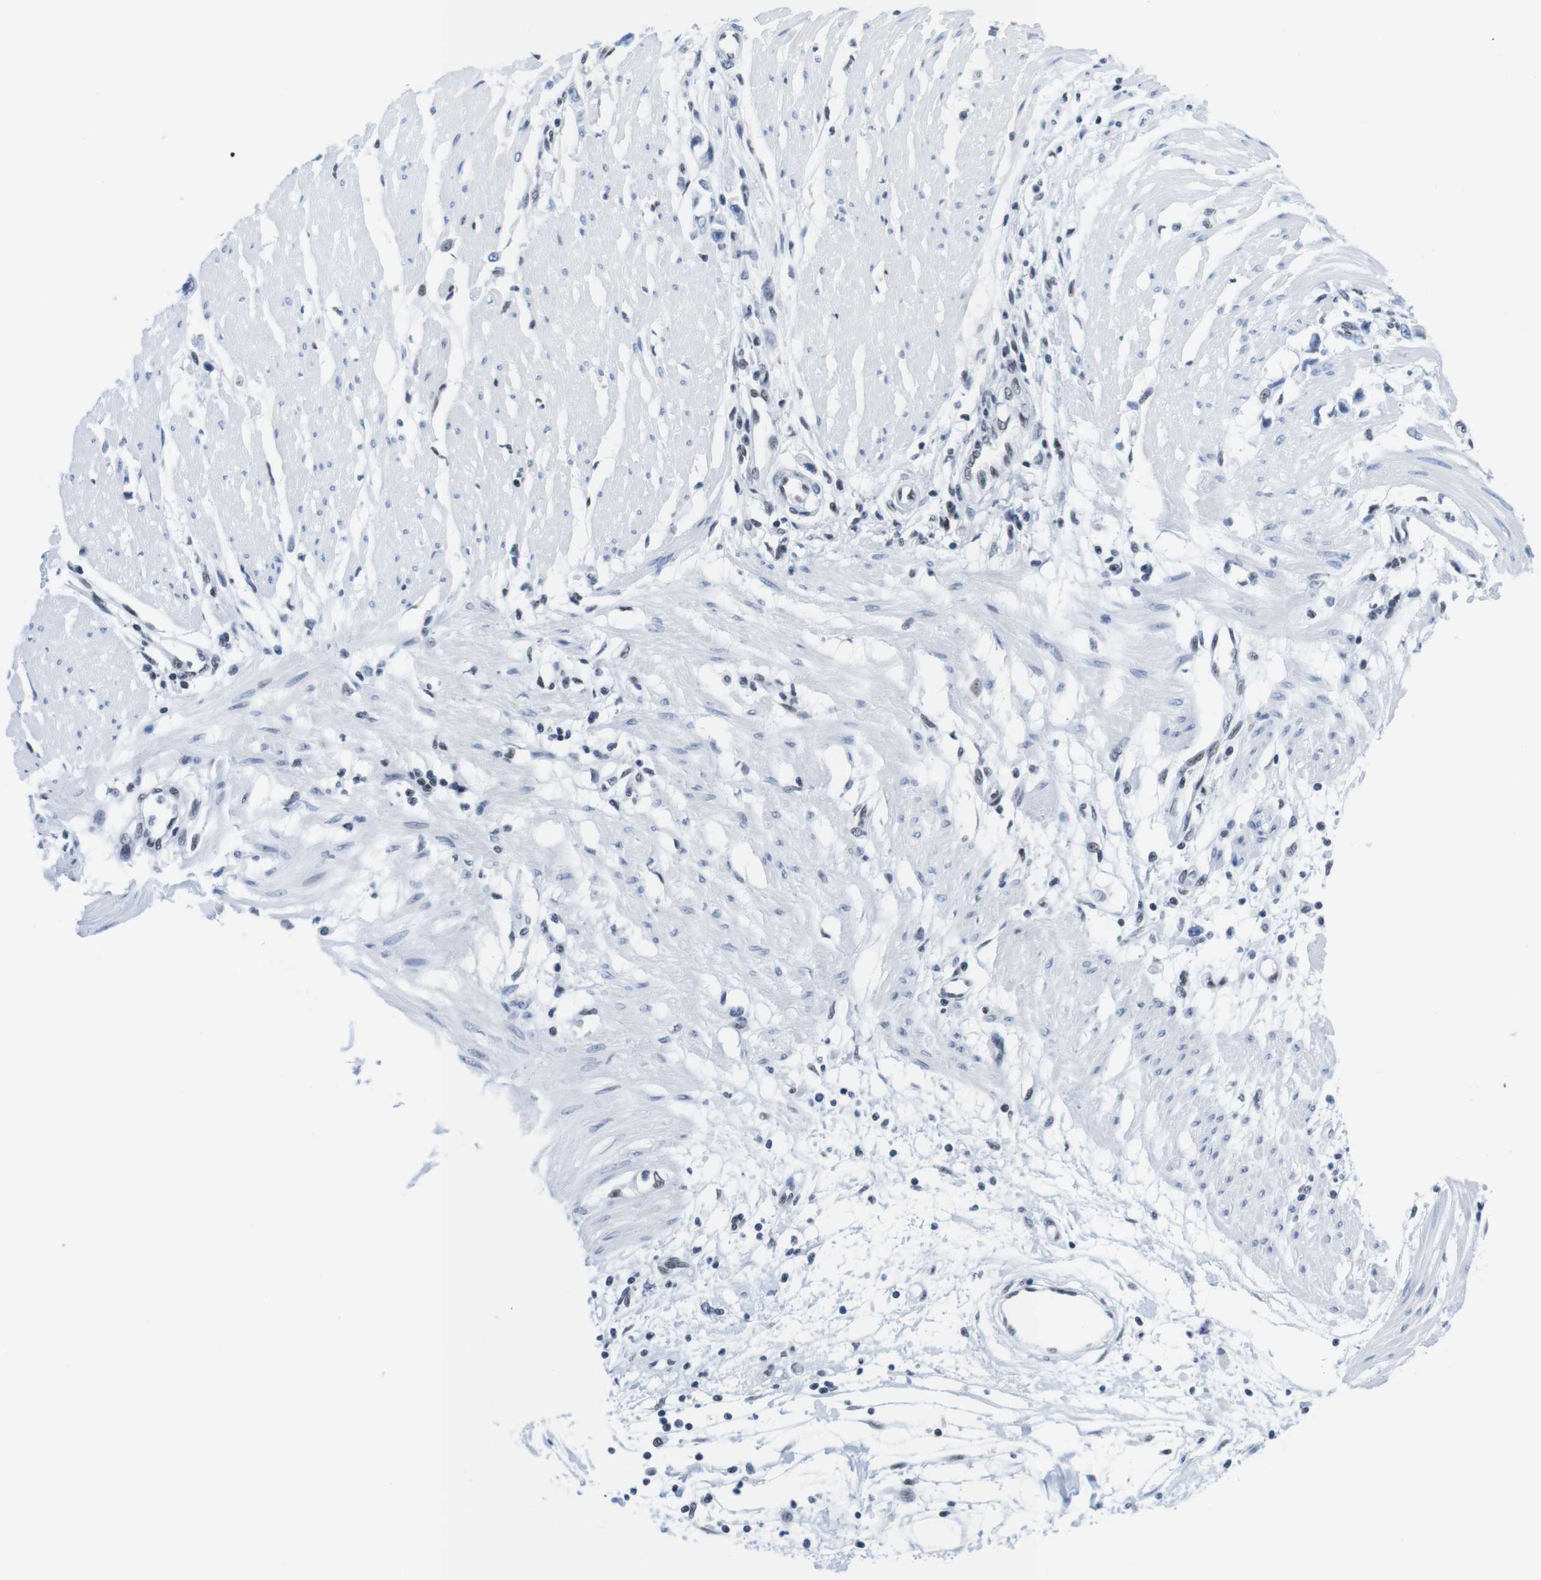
{"staining": {"intensity": "weak", "quantity": "<25%", "location": "nuclear"}, "tissue": "stomach cancer", "cell_type": "Tumor cells", "image_type": "cancer", "snomed": [{"axis": "morphology", "description": "Adenocarcinoma, NOS"}, {"axis": "topography", "description": "Stomach"}], "caption": "A histopathology image of adenocarcinoma (stomach) stained for a protein exhibits no brown staining in tumor cells.", "gene": "IFI16", "patient": {"sex": "female", "age": 59}}